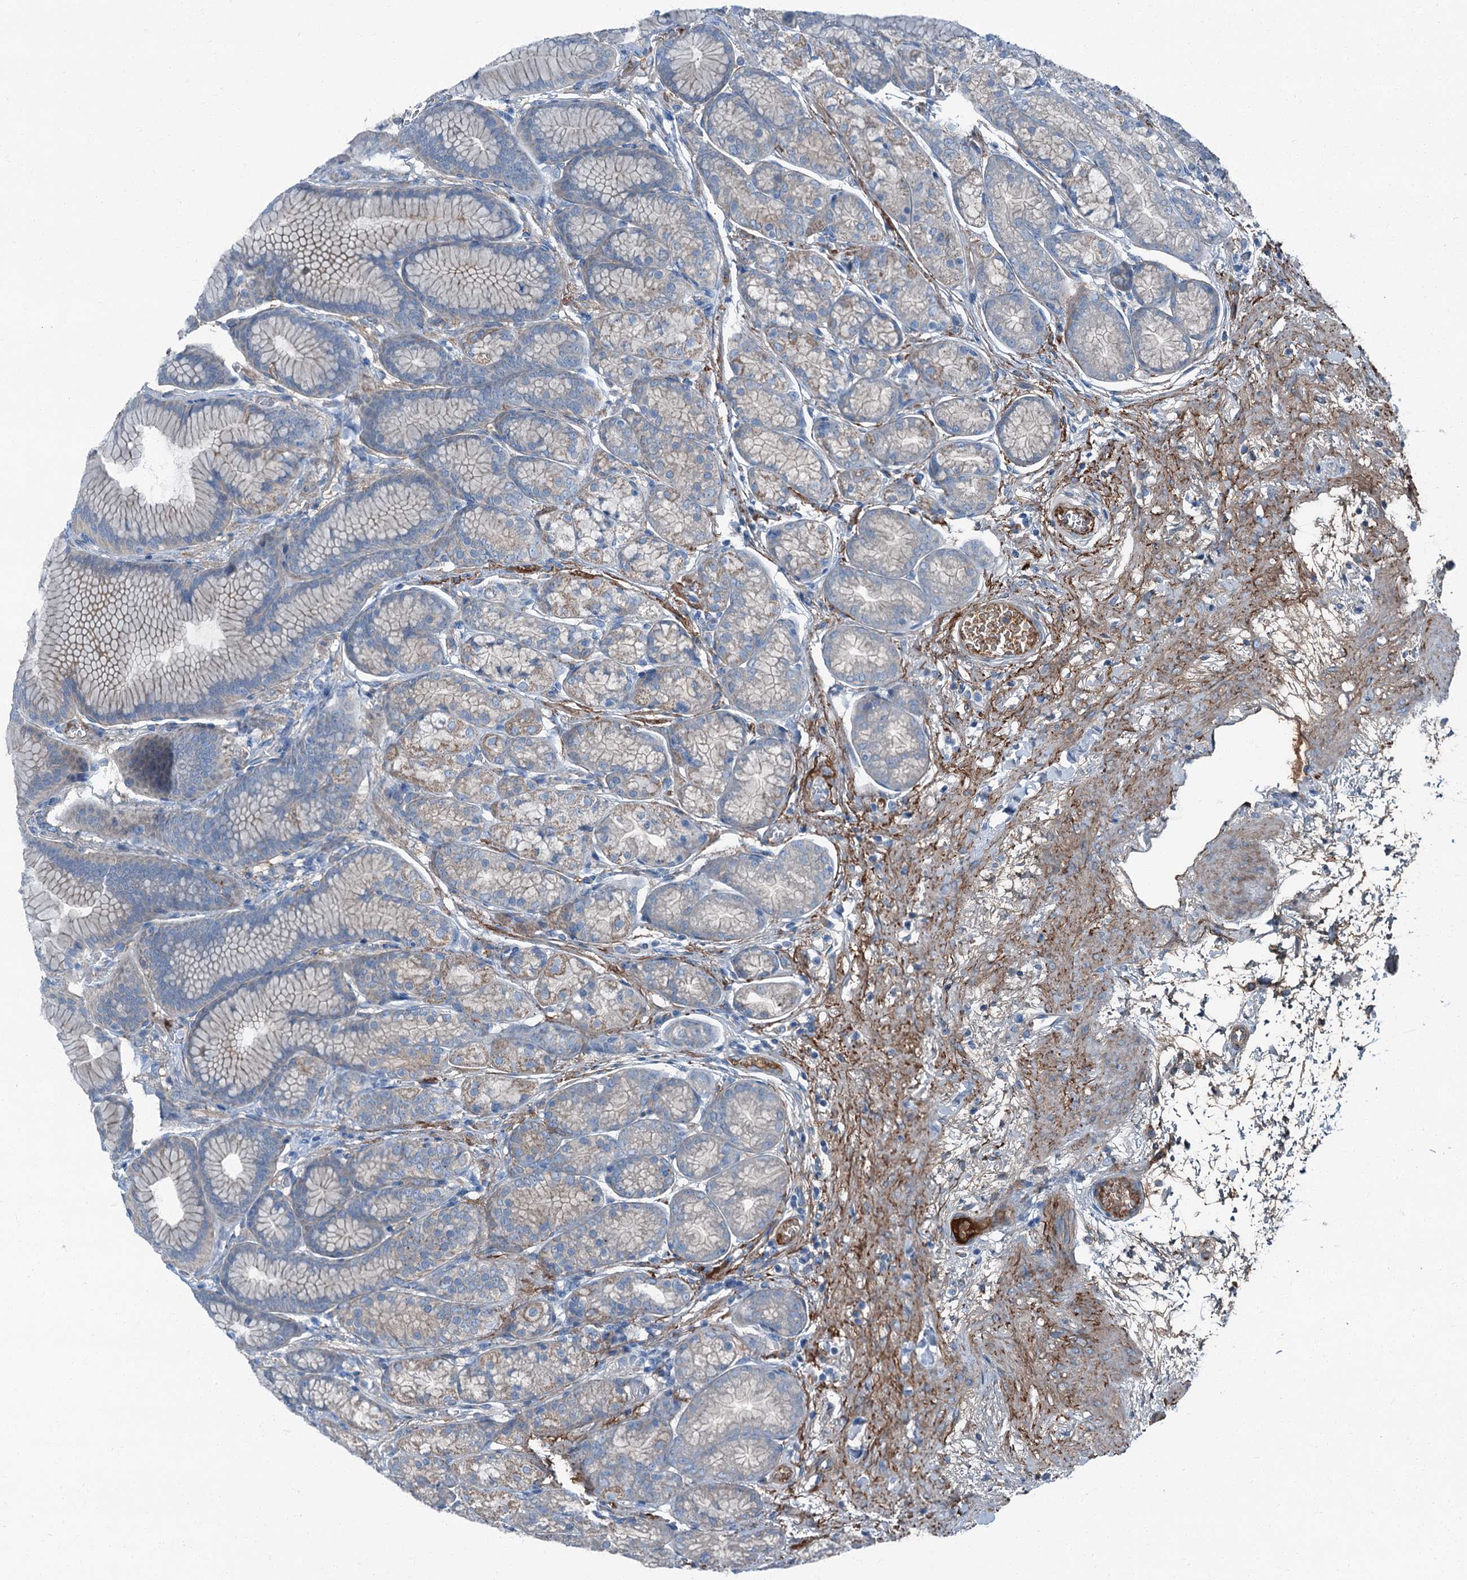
{"staining": {"intensity": "weak", "quantity": "<25%", "location": "cytoplasmic/membranous"}, "tissue": "stomach", "cell_type": "Glandular cells", "image_type": "normal", "snomed": [{"axis": "morphology", "description": "Normal tissue, NOS"}, {"axis": "morphology", "description": "Adenocarcinoma, NOS"}, {"axis": "morphology", "description": "Adenocarcinoma, High grade"}, {"axis": "topography", "description": "Stomach, upper"}, {"axis": "topography", "description": "Stomach"}], "caption": "IHC image of benign stomach: human stomach stained with DAB demonstrates no significant protein staining in glandular cells.", "gene": "AXL", "patient": {"sex": "female", "age": 65}}